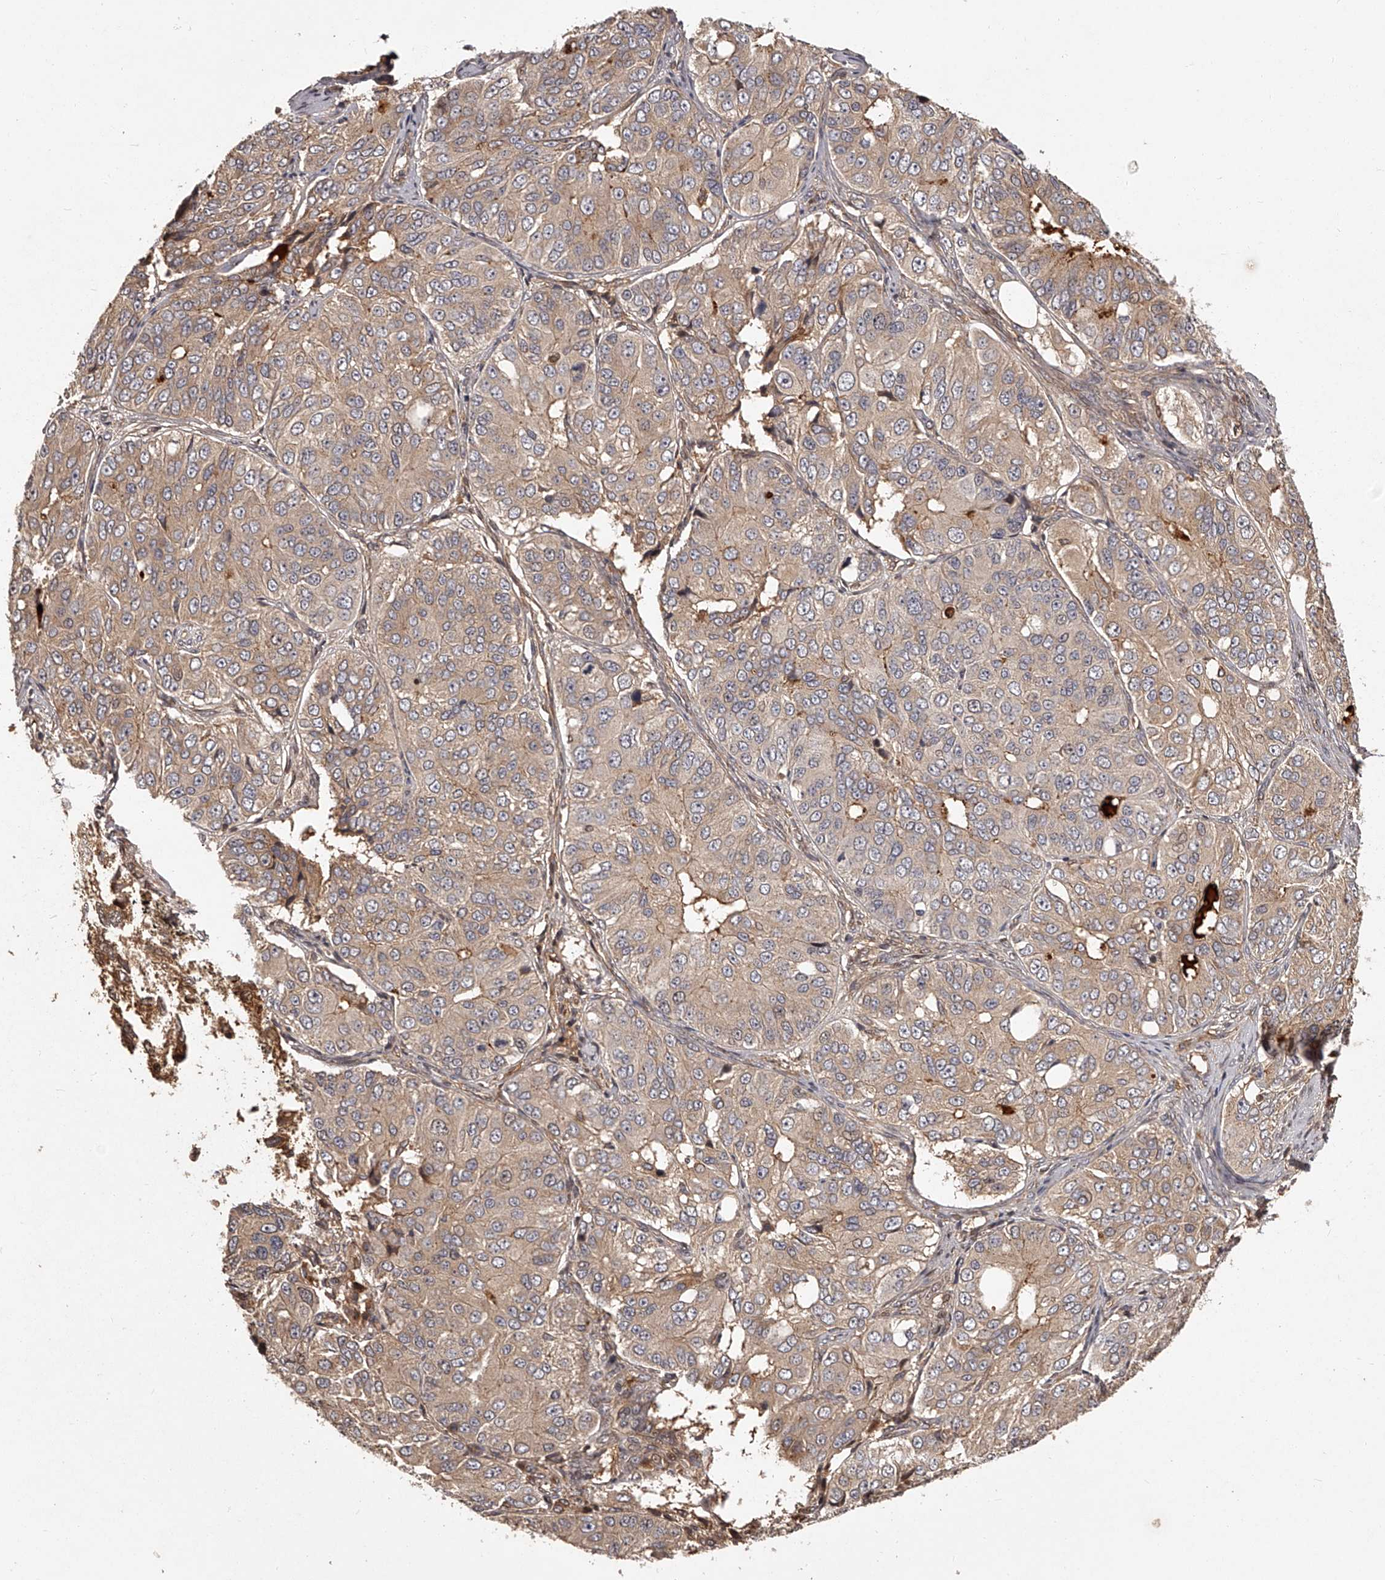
{"staining": {"intensity": "weak", "quantity": ">75%", "location": "cytoplasmic/membranous"}, "tissue": "ovarian cancer", "cell_type": "Tumor cells", "image_type": "cancer", "snomed": [{"axis": "morphology", "description": "Carcinoma, endometroid"}, {"axis": "topography", "description": "Ovary"}], "caption": "Tumor cells display low levels of weak cytoplasmic/membranous positivity in approximately >75% of cells in ovarian cancer. (IHC, brightfield microscopy, high magnification).", "gene": "CRYZL1", "patient": {"sex": "female", "age": 51}}